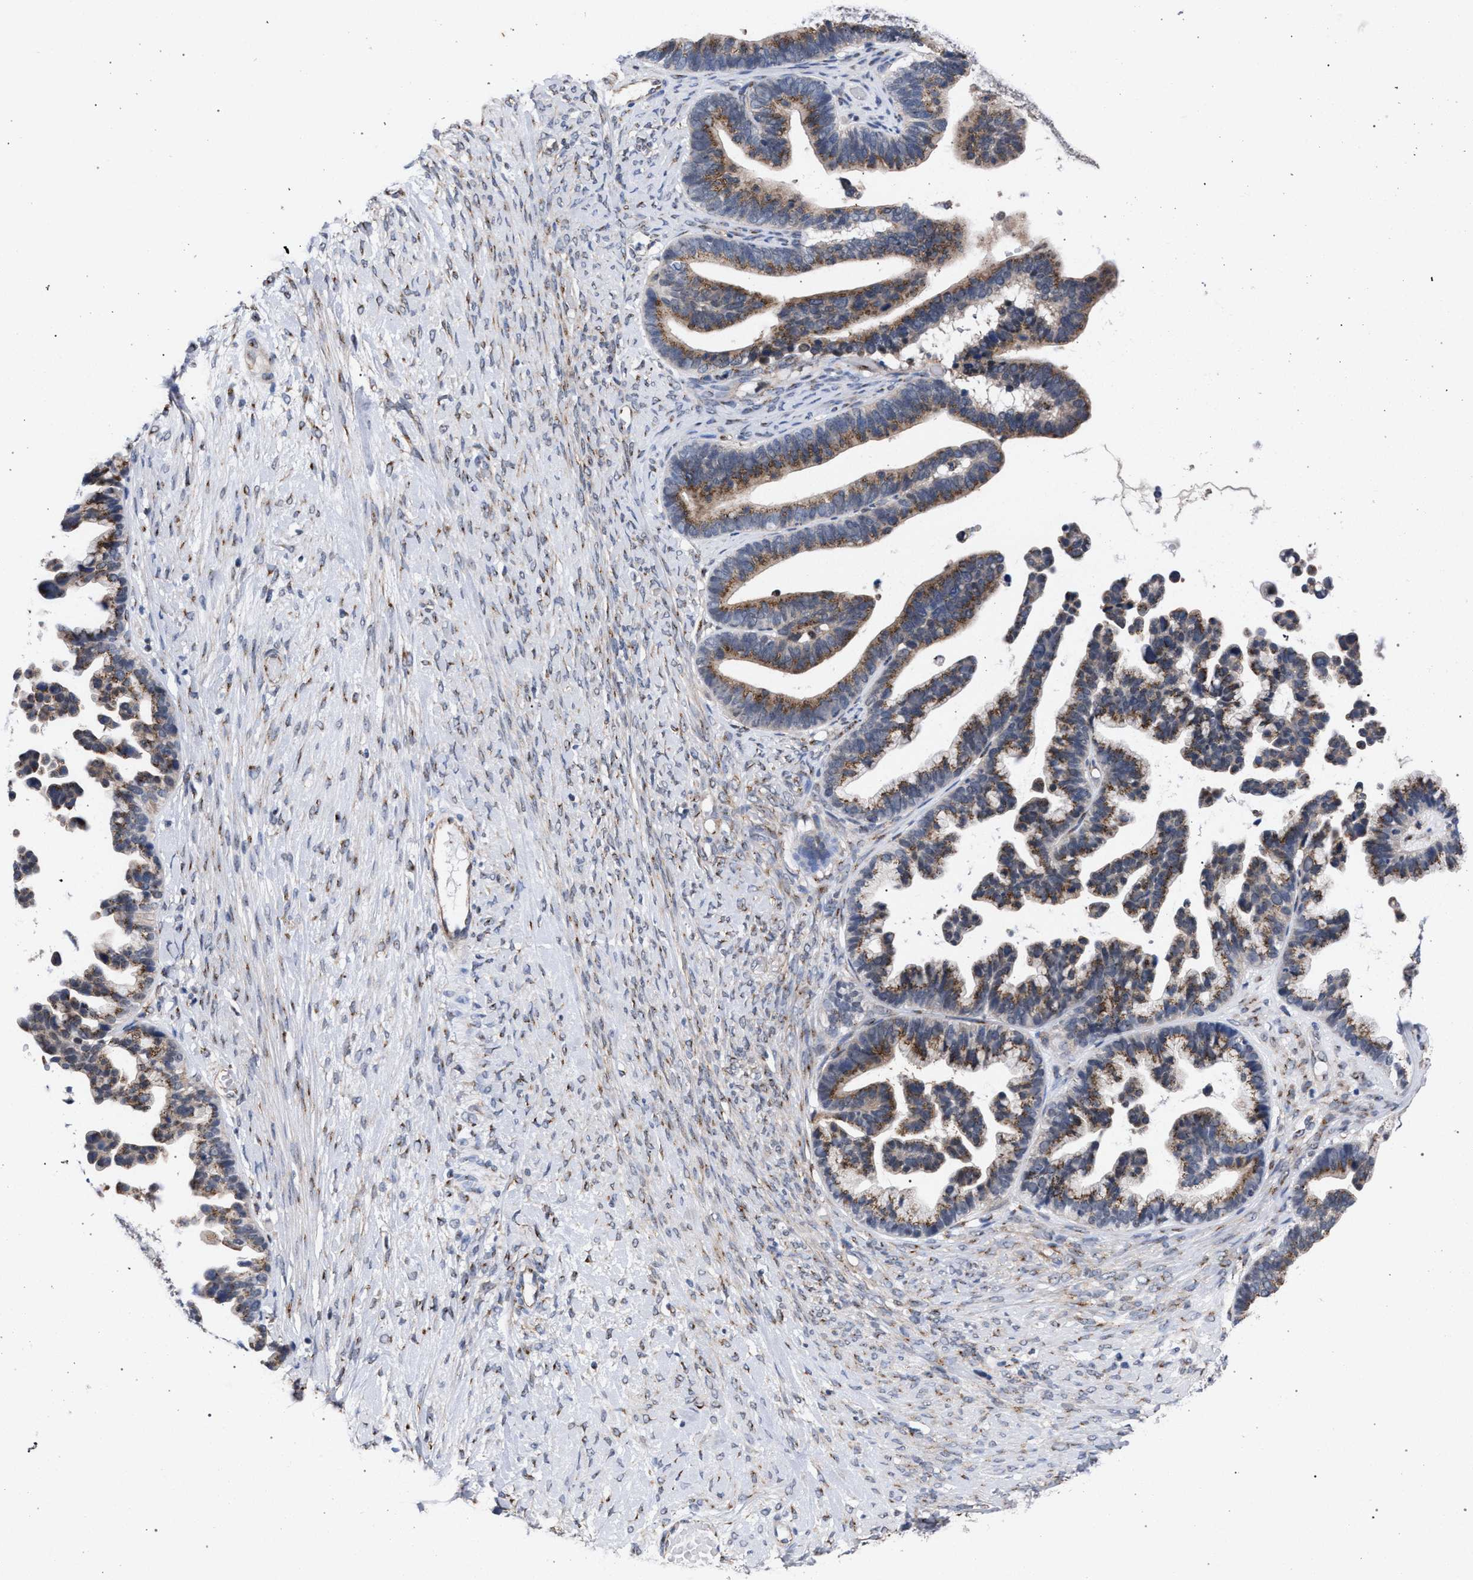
{"staining": {"intensity": "moderate", "quantity": ">75%", "location": "cytoplasmic/membranous"}, "tissue": "ovarian cancer", "cell_type": "Tumor cells", "image_type": "cancer", "snomed": [{"axis": "morphology", "description": "Cystadenocarcinoma, serous, NOS"}, {"axis": "topography", "description": "Ovary"}], "caption": "IHC image of neoplastic tissue: human ovarian cancer (serous cystadenocarcinoma) stained using IHC shows medium levels of moderate protein expression localized specifically in the cytoplasmic/membranous of tumor cells, appearing as a cytoplasmic/membranous brown color.", "gene": "GOLGA2", "patient": {"sex": "female", "age": 56}}